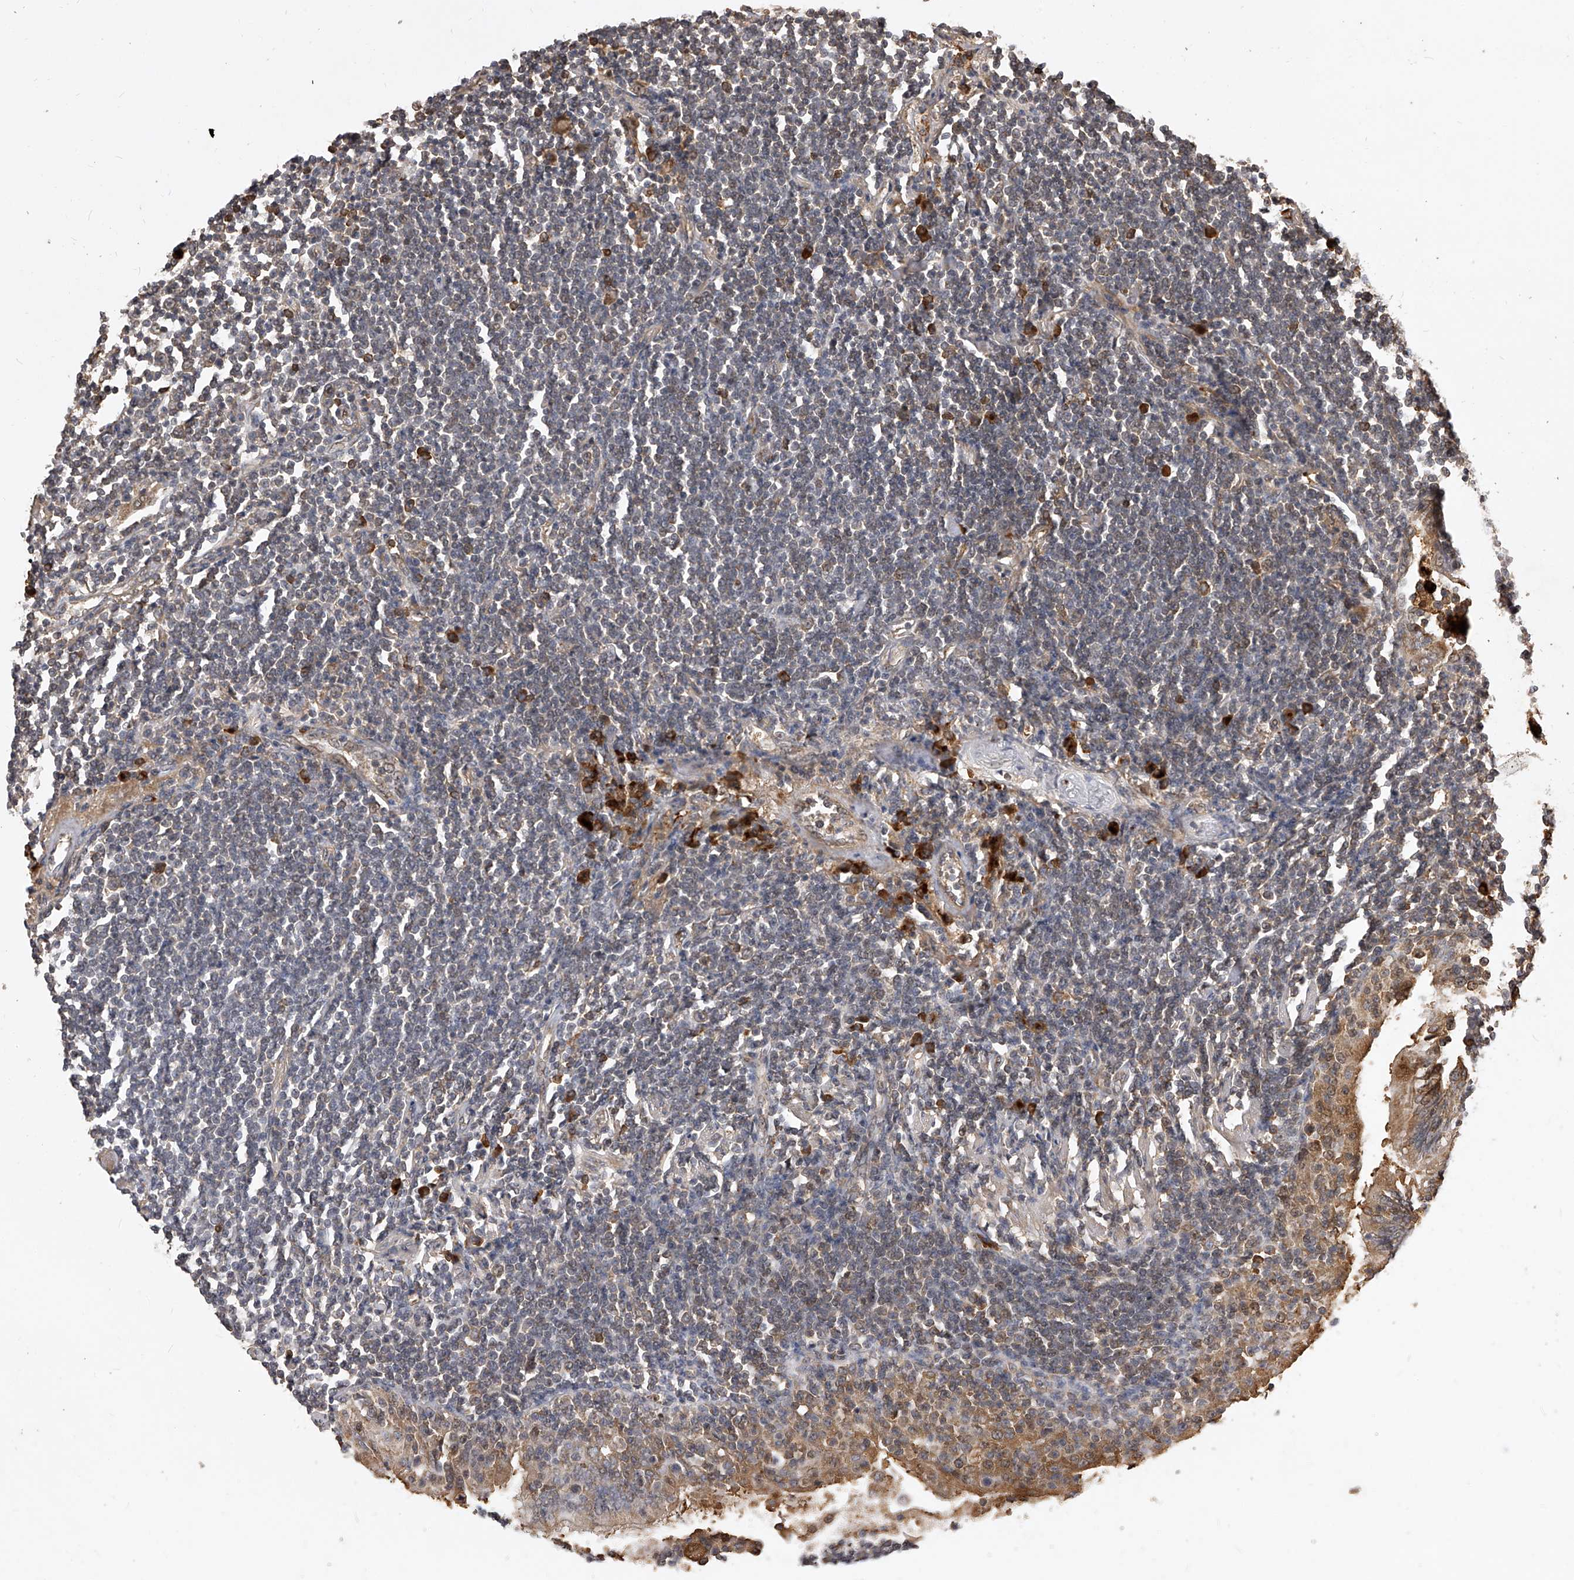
{"staining": {"intensity": "negative", "quantity": "none", "location": "none"}, "tissue": "lymphoma", "cell_type": "Tumor cells", "image_type": "cancer", "snomed": [{"axis": "morphology", "description": "Malignant lymphoma, non-Hodgkin's type, Low grade"}, {"axis": "topography", "description": "Lung"}], "caption": "Tumor cells are negative for protein expression in human lymphoma.", "gene": "CFAP410", "patient": {"sex": "female", "age": 71}}